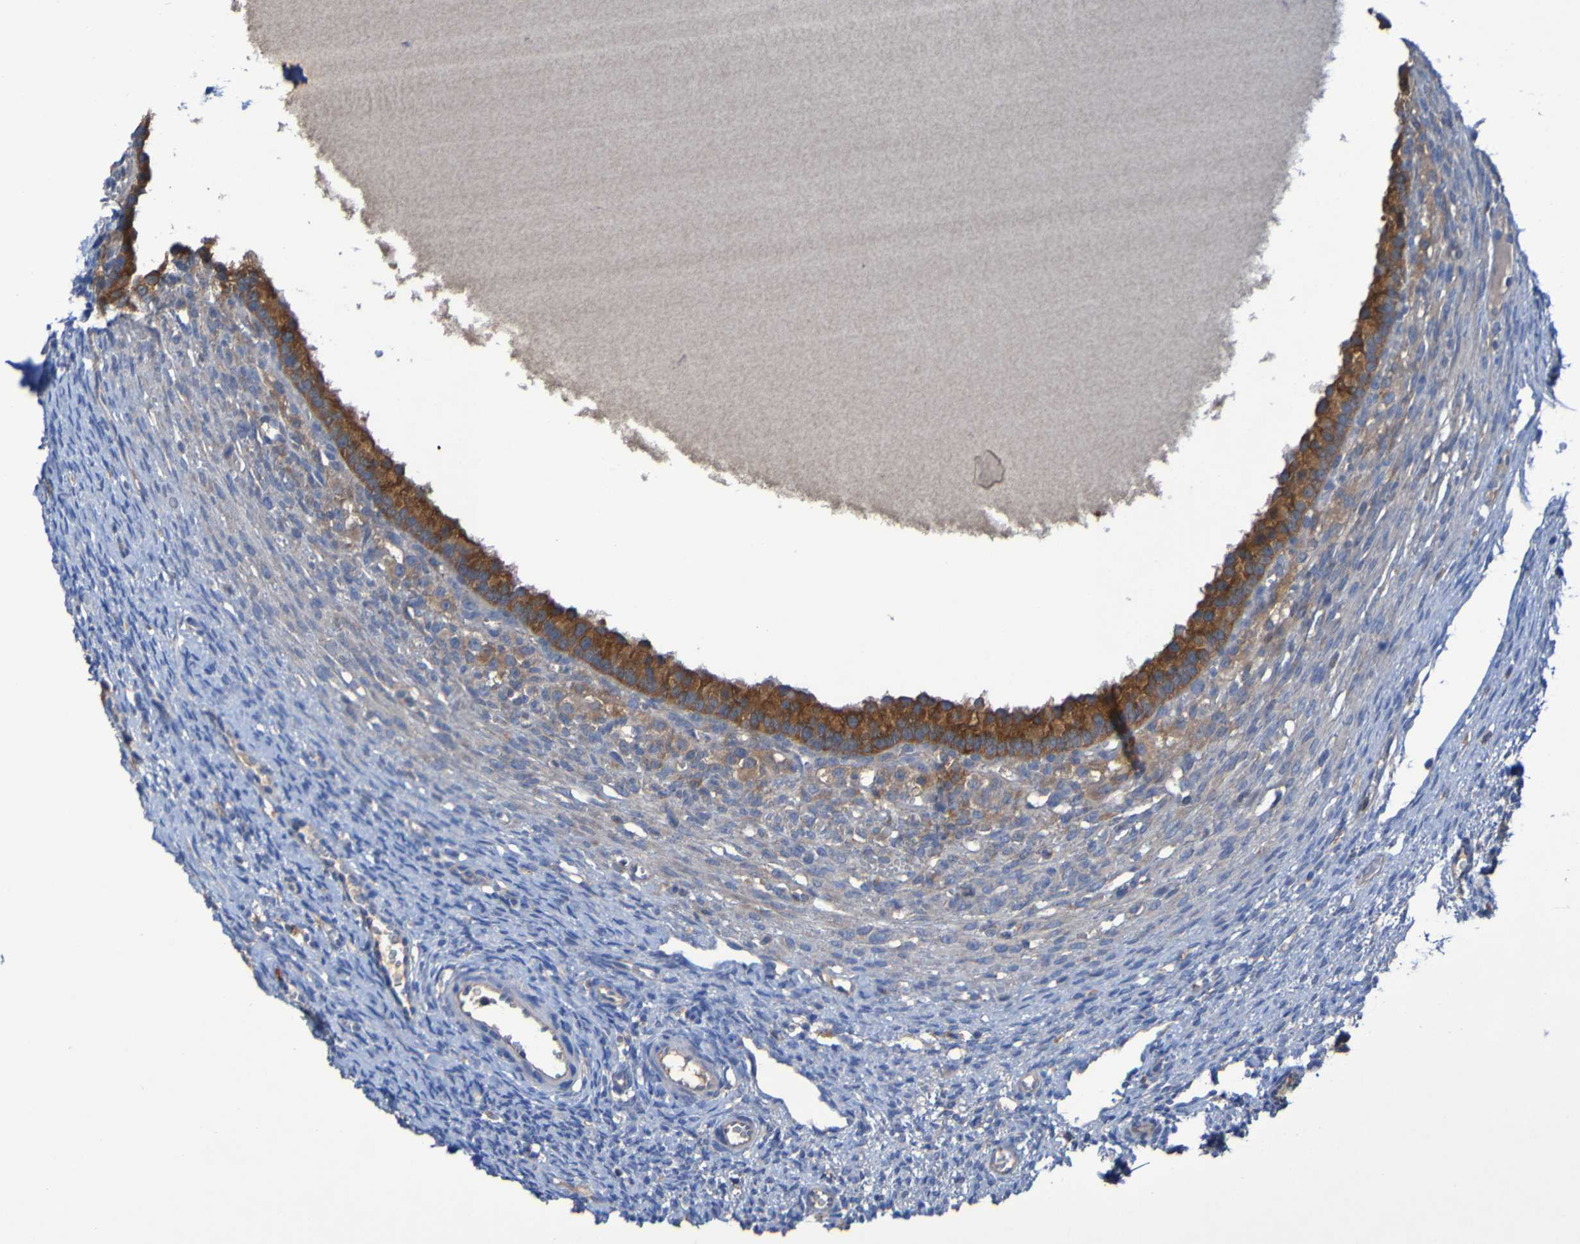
{"staining": {"intensity": "strong", "quantity": ">75%", "location": "cytoplasmic/membranous"}, "tissue": "ovary", "cell_type": "Follicle cells", "image_type": "normal", "snomed": [{"axis": "morphology", "description": "Normal tissue, NOS"}, {"axis": "topography", "description": "Ovary"}], "caption": "Strong cytoplasmic/membranous expression is present in about >75% of follicle cells in benign ovary.", "gene": "ARHGEF16", "patient": {"sex": "female", "age": 33}}